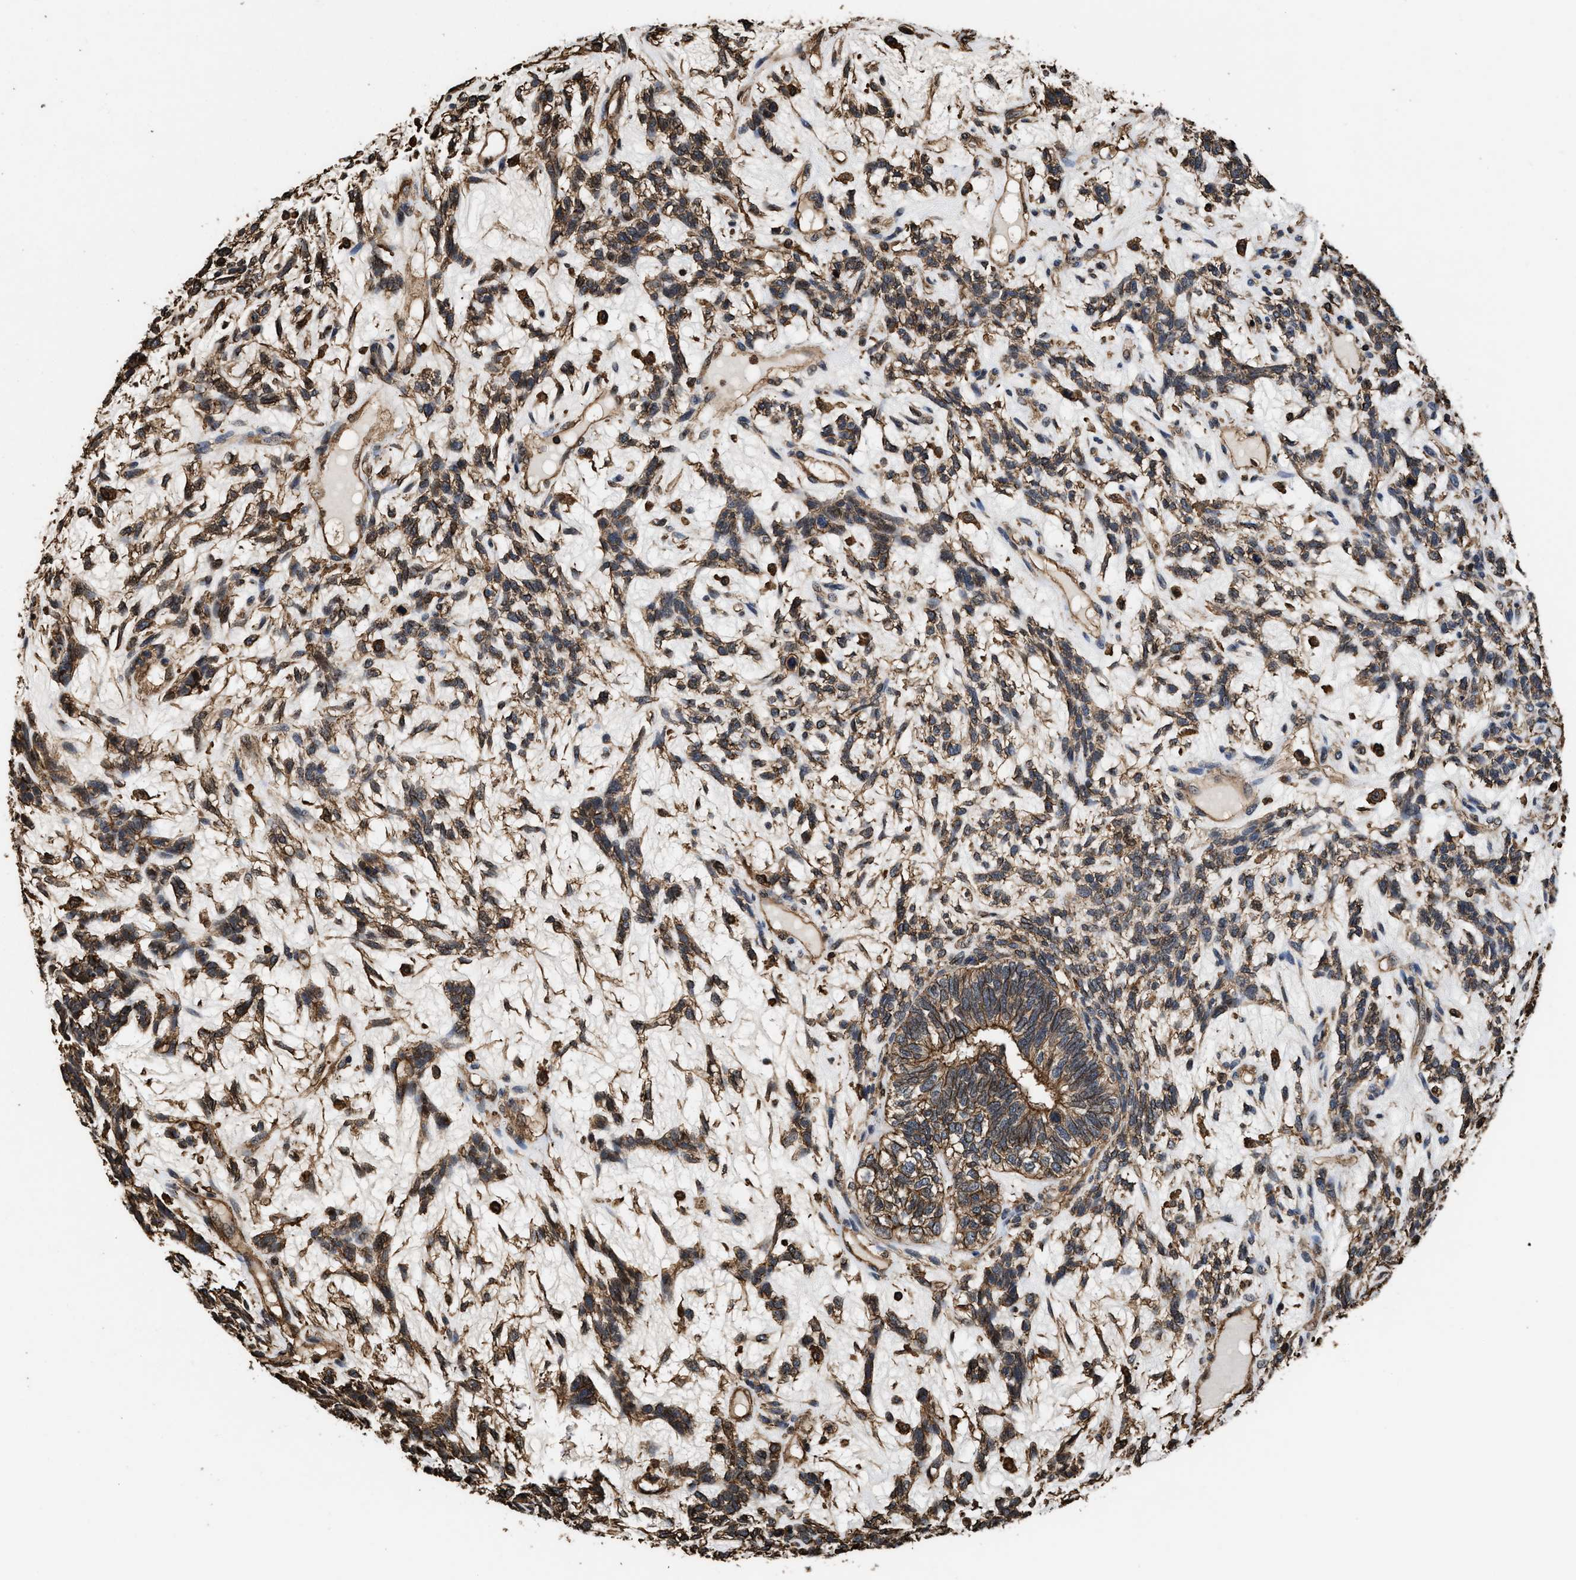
{"staining": {"intensity": "moderate", "quantity": ">75%", "location": "cytoplasmic/membranous"}, "tissue": "testis cancer", "cell_type": "Tumor cells", "image_type": "cancer", "snomed": [{"axis": "morphology", "description": "Seminoma, NOS"}, {"axis": "topography", "description": "Testis"}], "caption": "DAB immunohistochemical staining of testis cancer displays moderate cytoplasmic/membranous protein expression in approximately >75% of tumor cells.", "gene": "KBTBD2", "patient": {"sex": "male", "age": 28}}